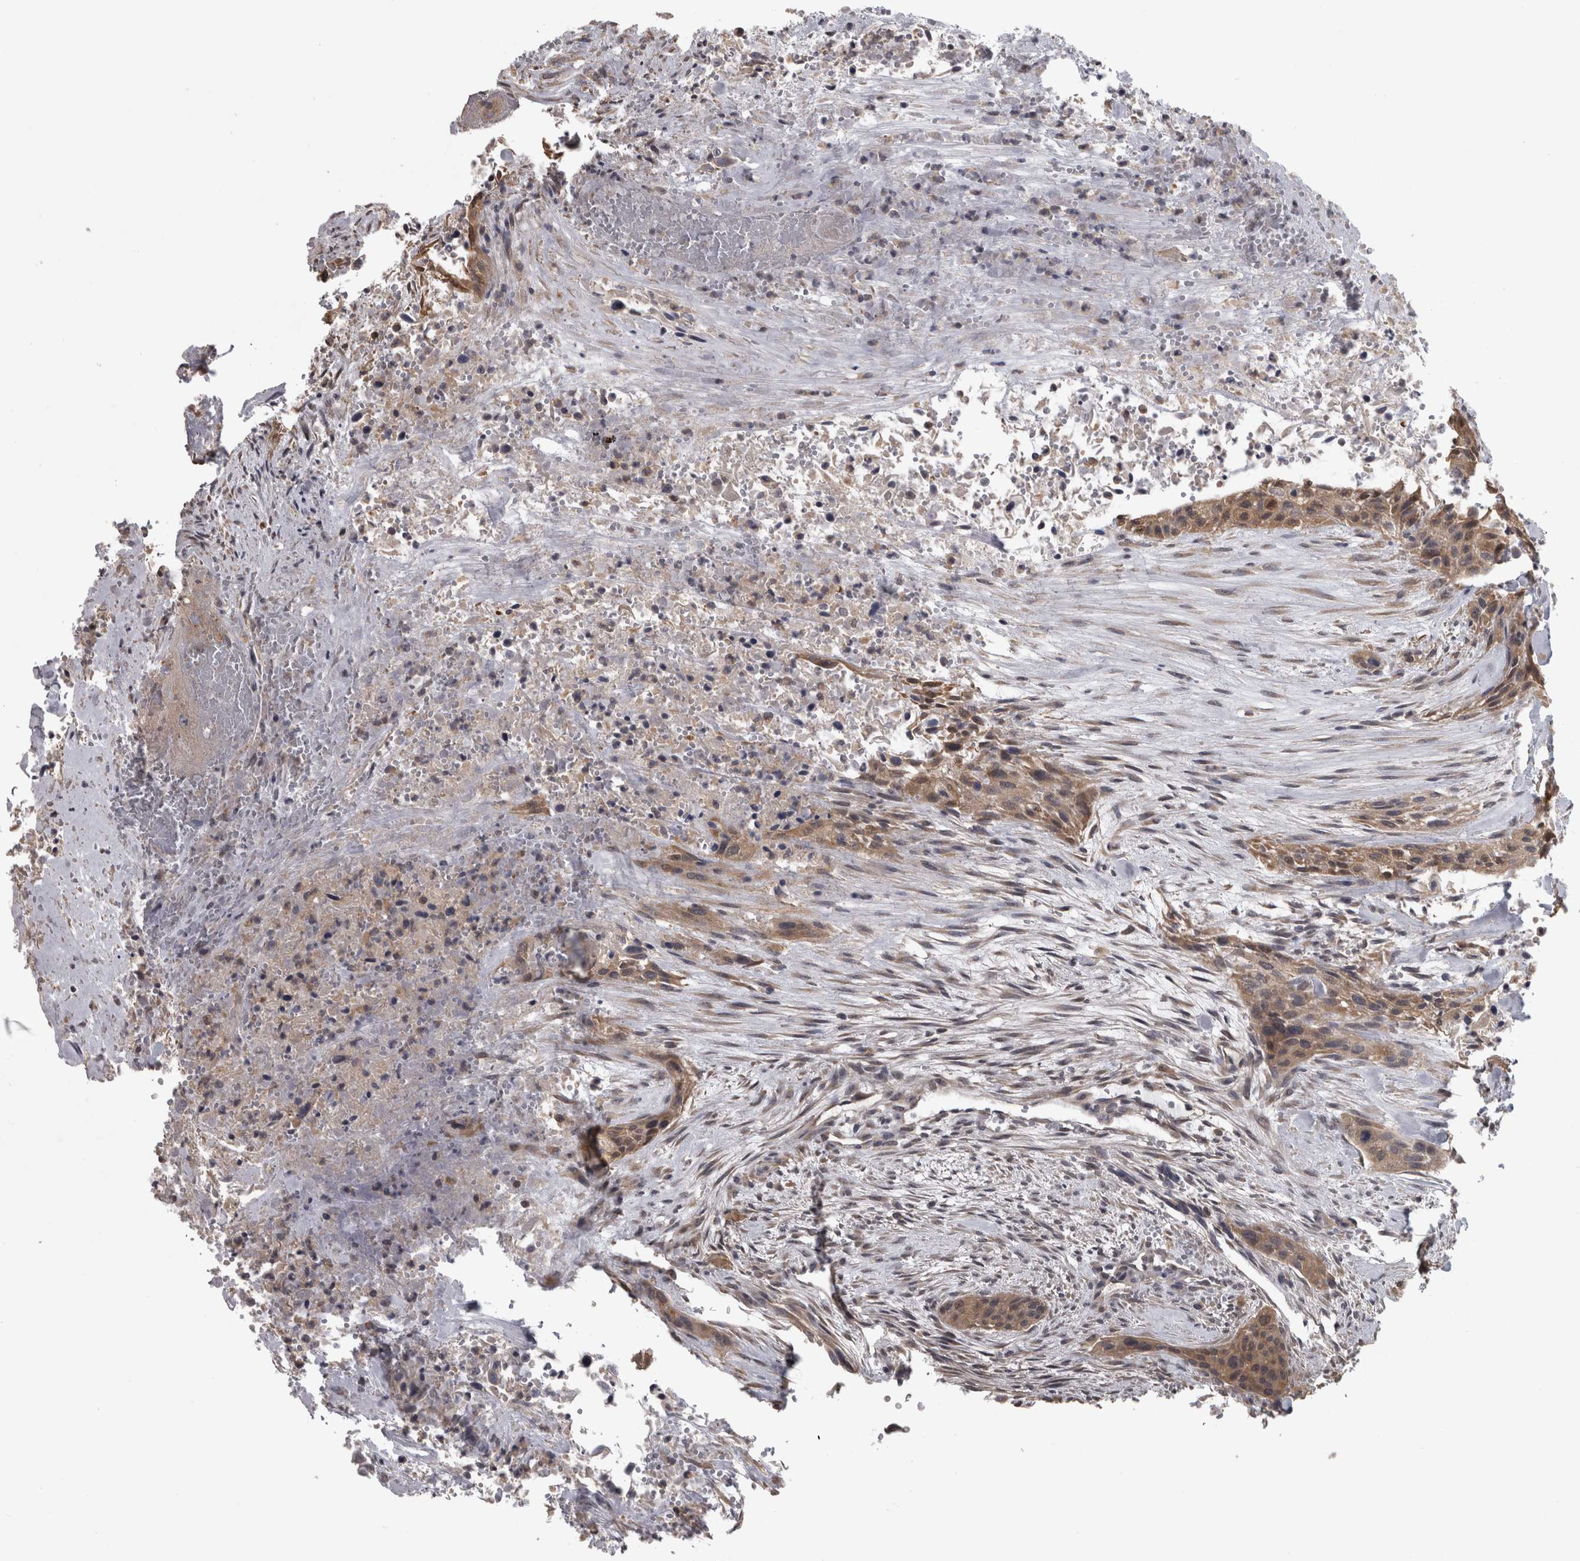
{"staining": {"intensity": "weak", "quantity": ">75%", "location": "cytoplasmic/membranous"}, "tissue": "urothelial cancer", "cell_type": "Tumor cells", "image_type": "cancer", "snomed": [{"axis": "morphology", "description": "Urothelial carcinoma, High grade"}, {"axis": "topography", "description": "Urinary bladder"}], "caption": "Brown immunohistochemical staining in urothelial cancer reveals weak cytoplasmic/membranous staining in about >75% of tumor cells.", "gene": "APRT", "patient": {"sex": "male", "age": 35}}